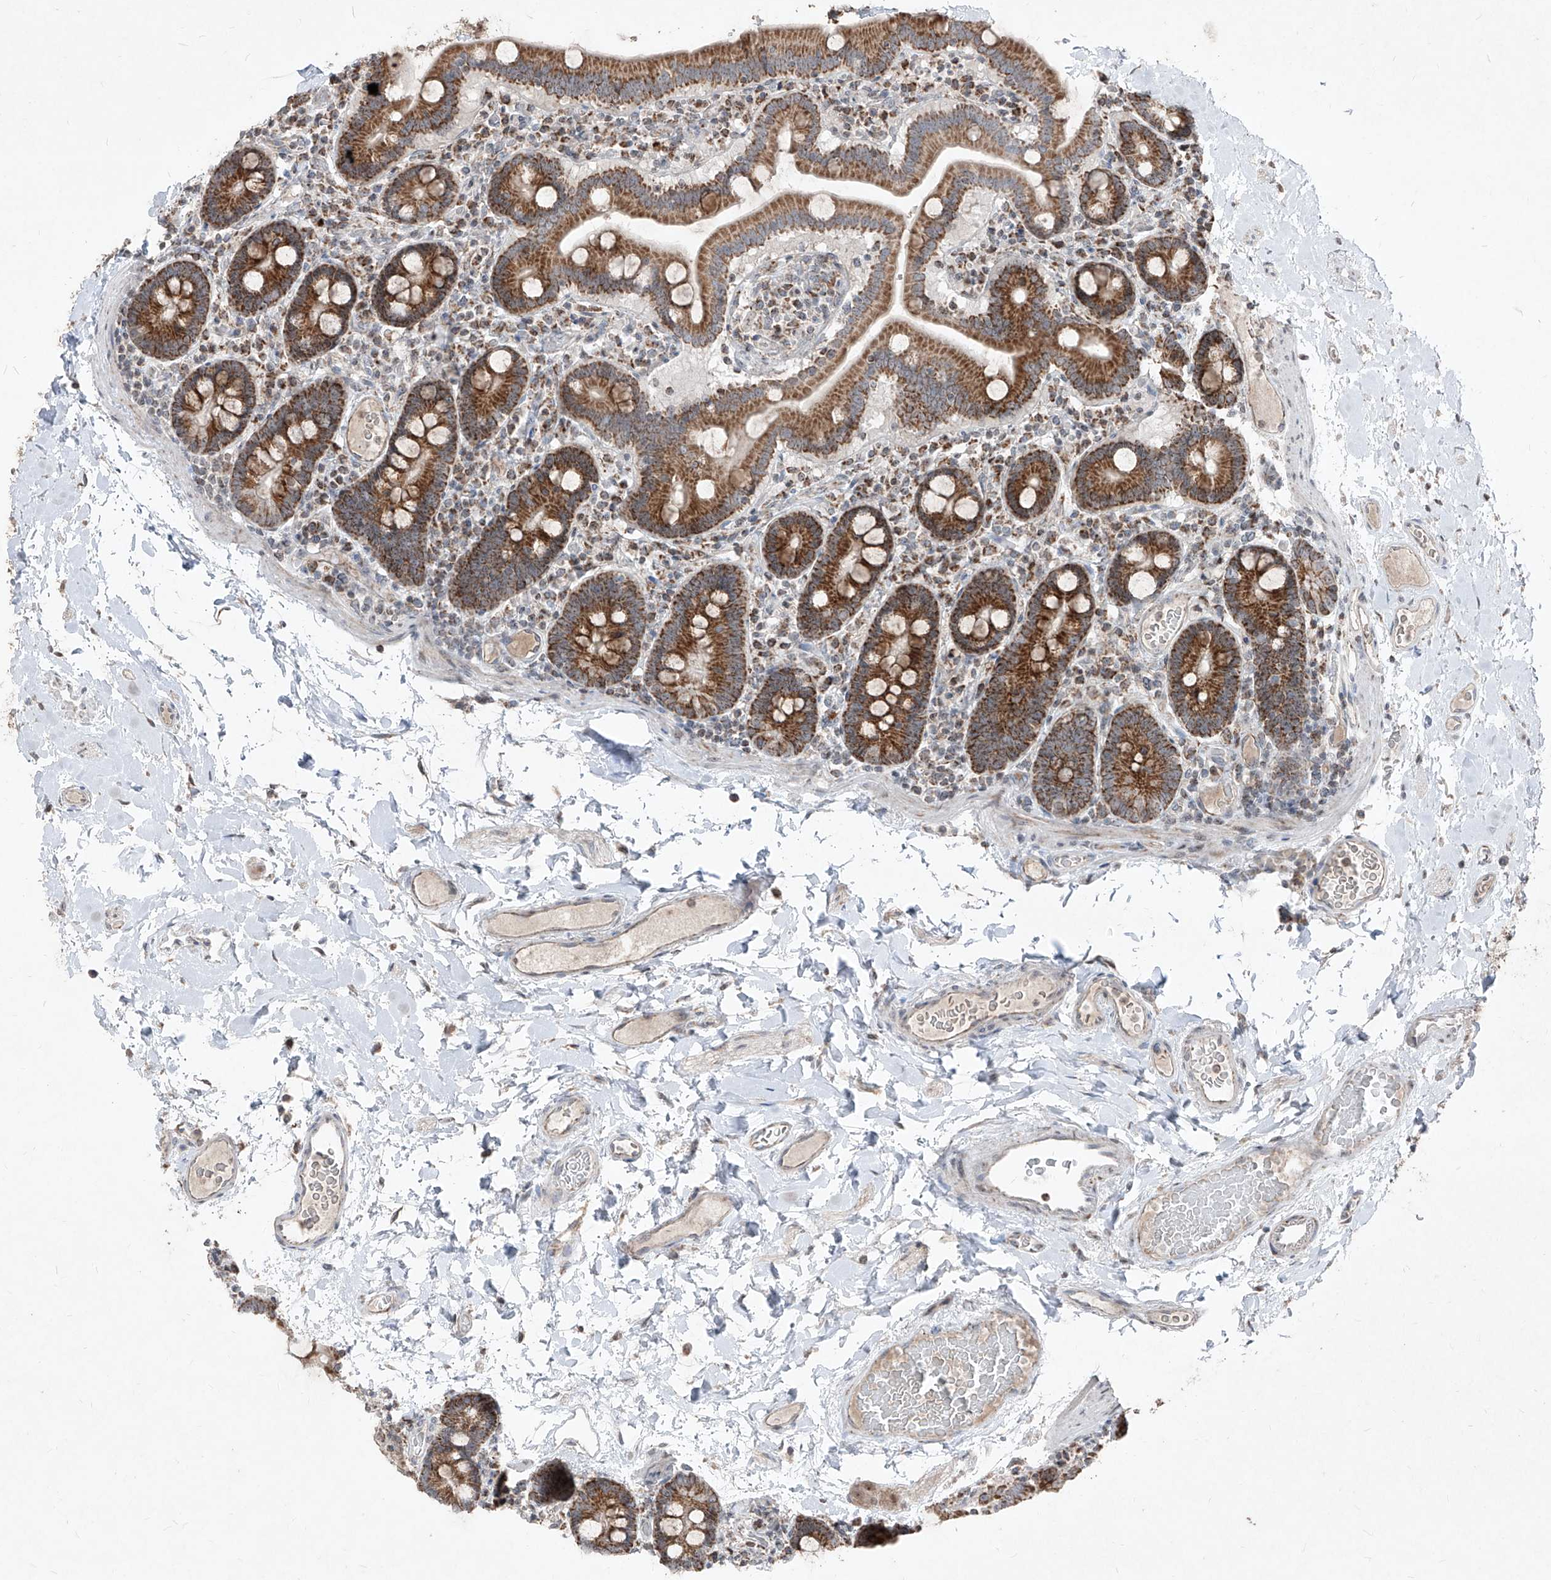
{"staining": {"intensity": "strong", "quantity": ">75%", "location": "cytoplasmic/membranous"}, "tissue": "duodenum", "cell_type": "Glandular cells", "image_type": "normal", "snomed": [{"axis": "morphology", "description": "Normal tissue, NOS"}, {"axis": "topography", "description": "Duodenum"}], "caption": "A histopathology image showing strong cytoplasmic/membranous staining in approximately >75% of glandular cells in benign duodenum, as visualized by brown immunohistochemical staining.", "gene": "NDUFB3", "patient": {"sex": "male", "age": 55}}